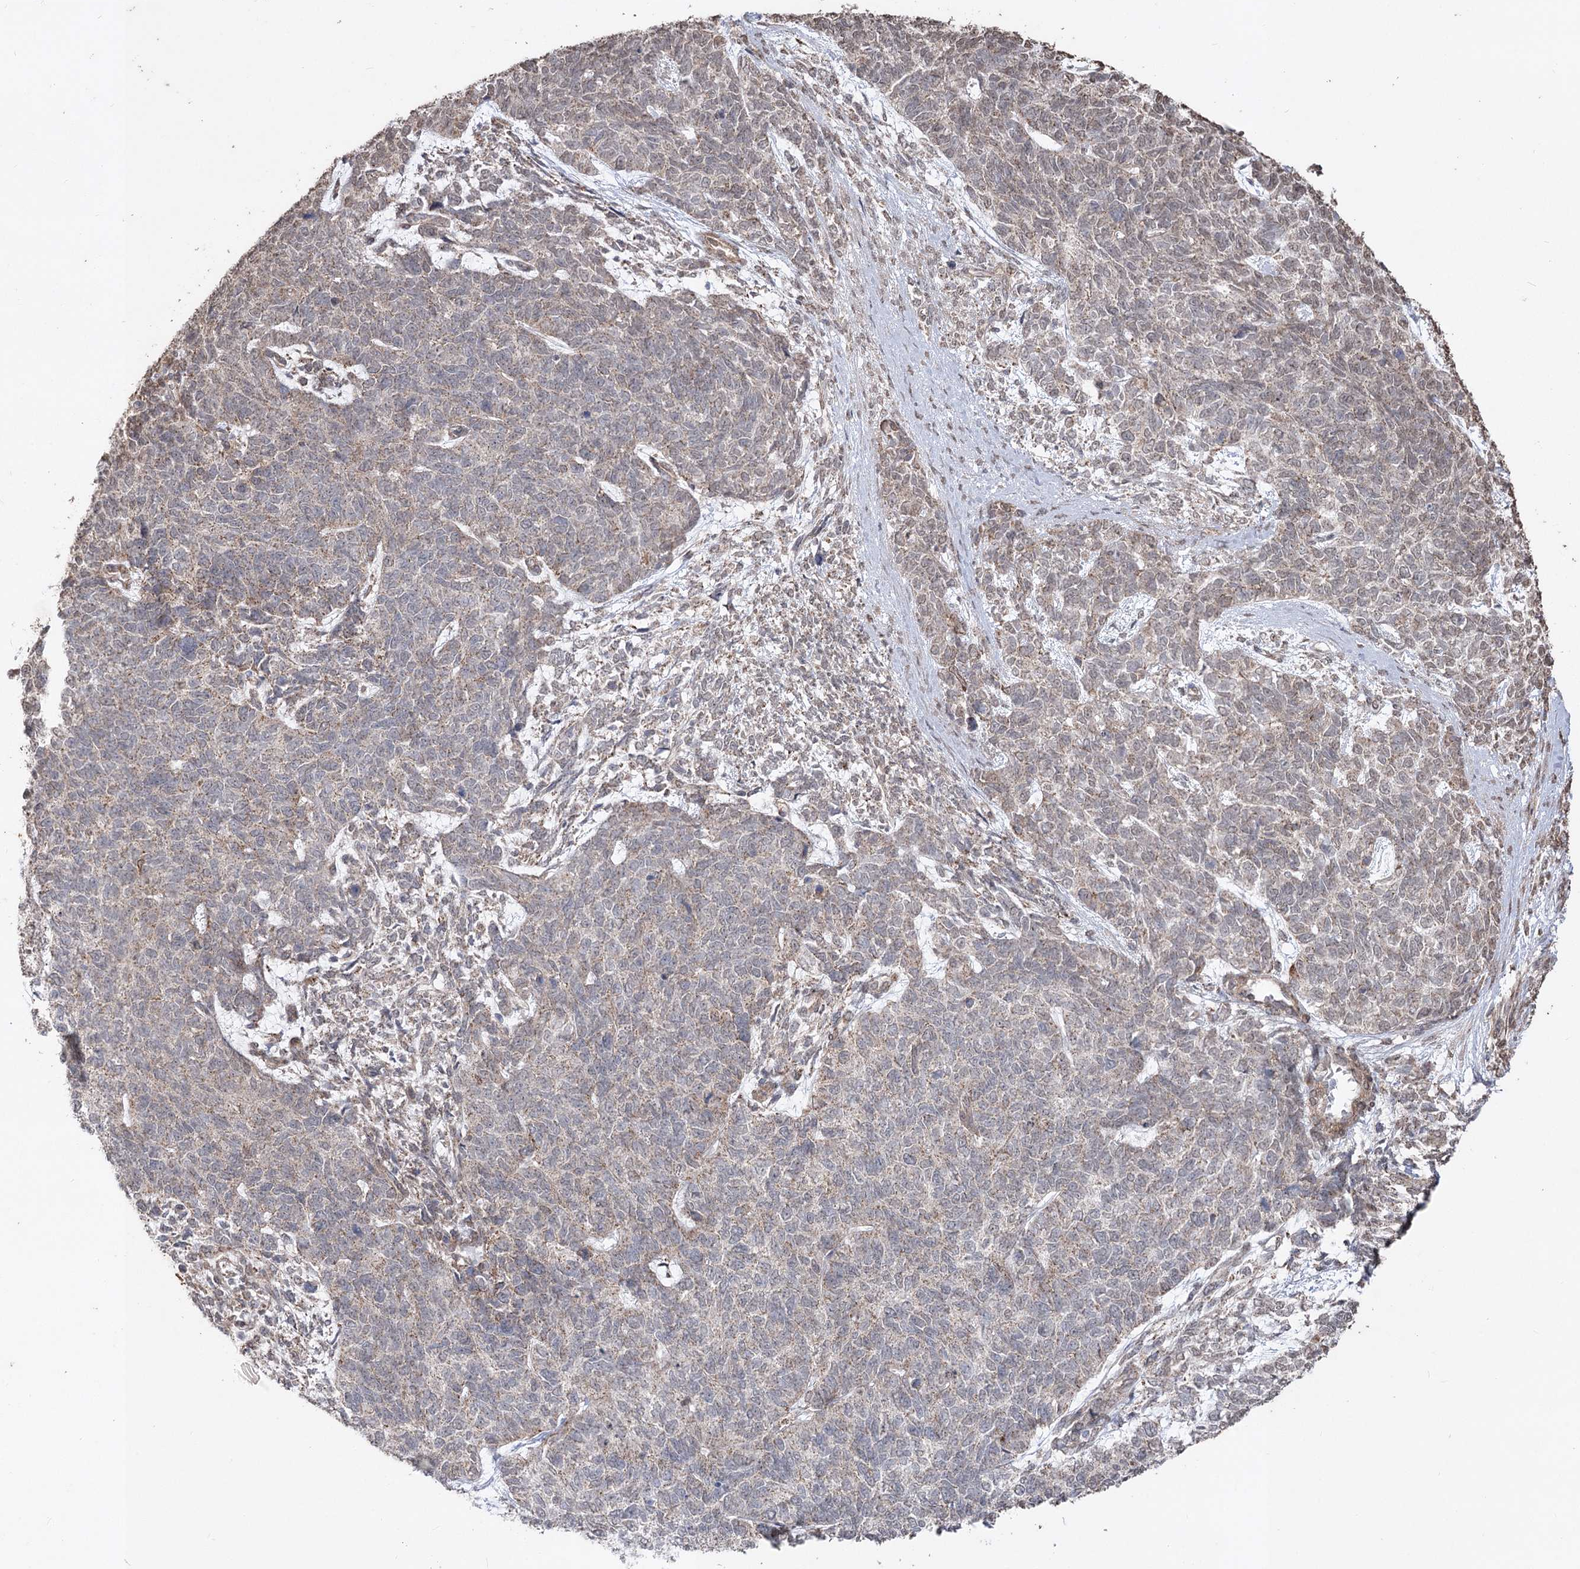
{"staining": {"intensity": "weak", "quantity": "25%-75%", "location": "cytoplasmic/membranous"}, "tissue": "cervical cancer", "cell_type": "Tumor cells", "image_type": "cancer", "snomed": [{"axis": "morphology", "description": "Squamous cell carcinoma, NOS"}, {"axis": "topography", "description": "Cervix"}], "caption": "The immunohistochemical stain labels weak cytoplasmic/membranous positivity in tumor cells of cervical cancer tissue.", "gene": "ZSCAN23", "patient": {"sex": "female", "age": 63}}